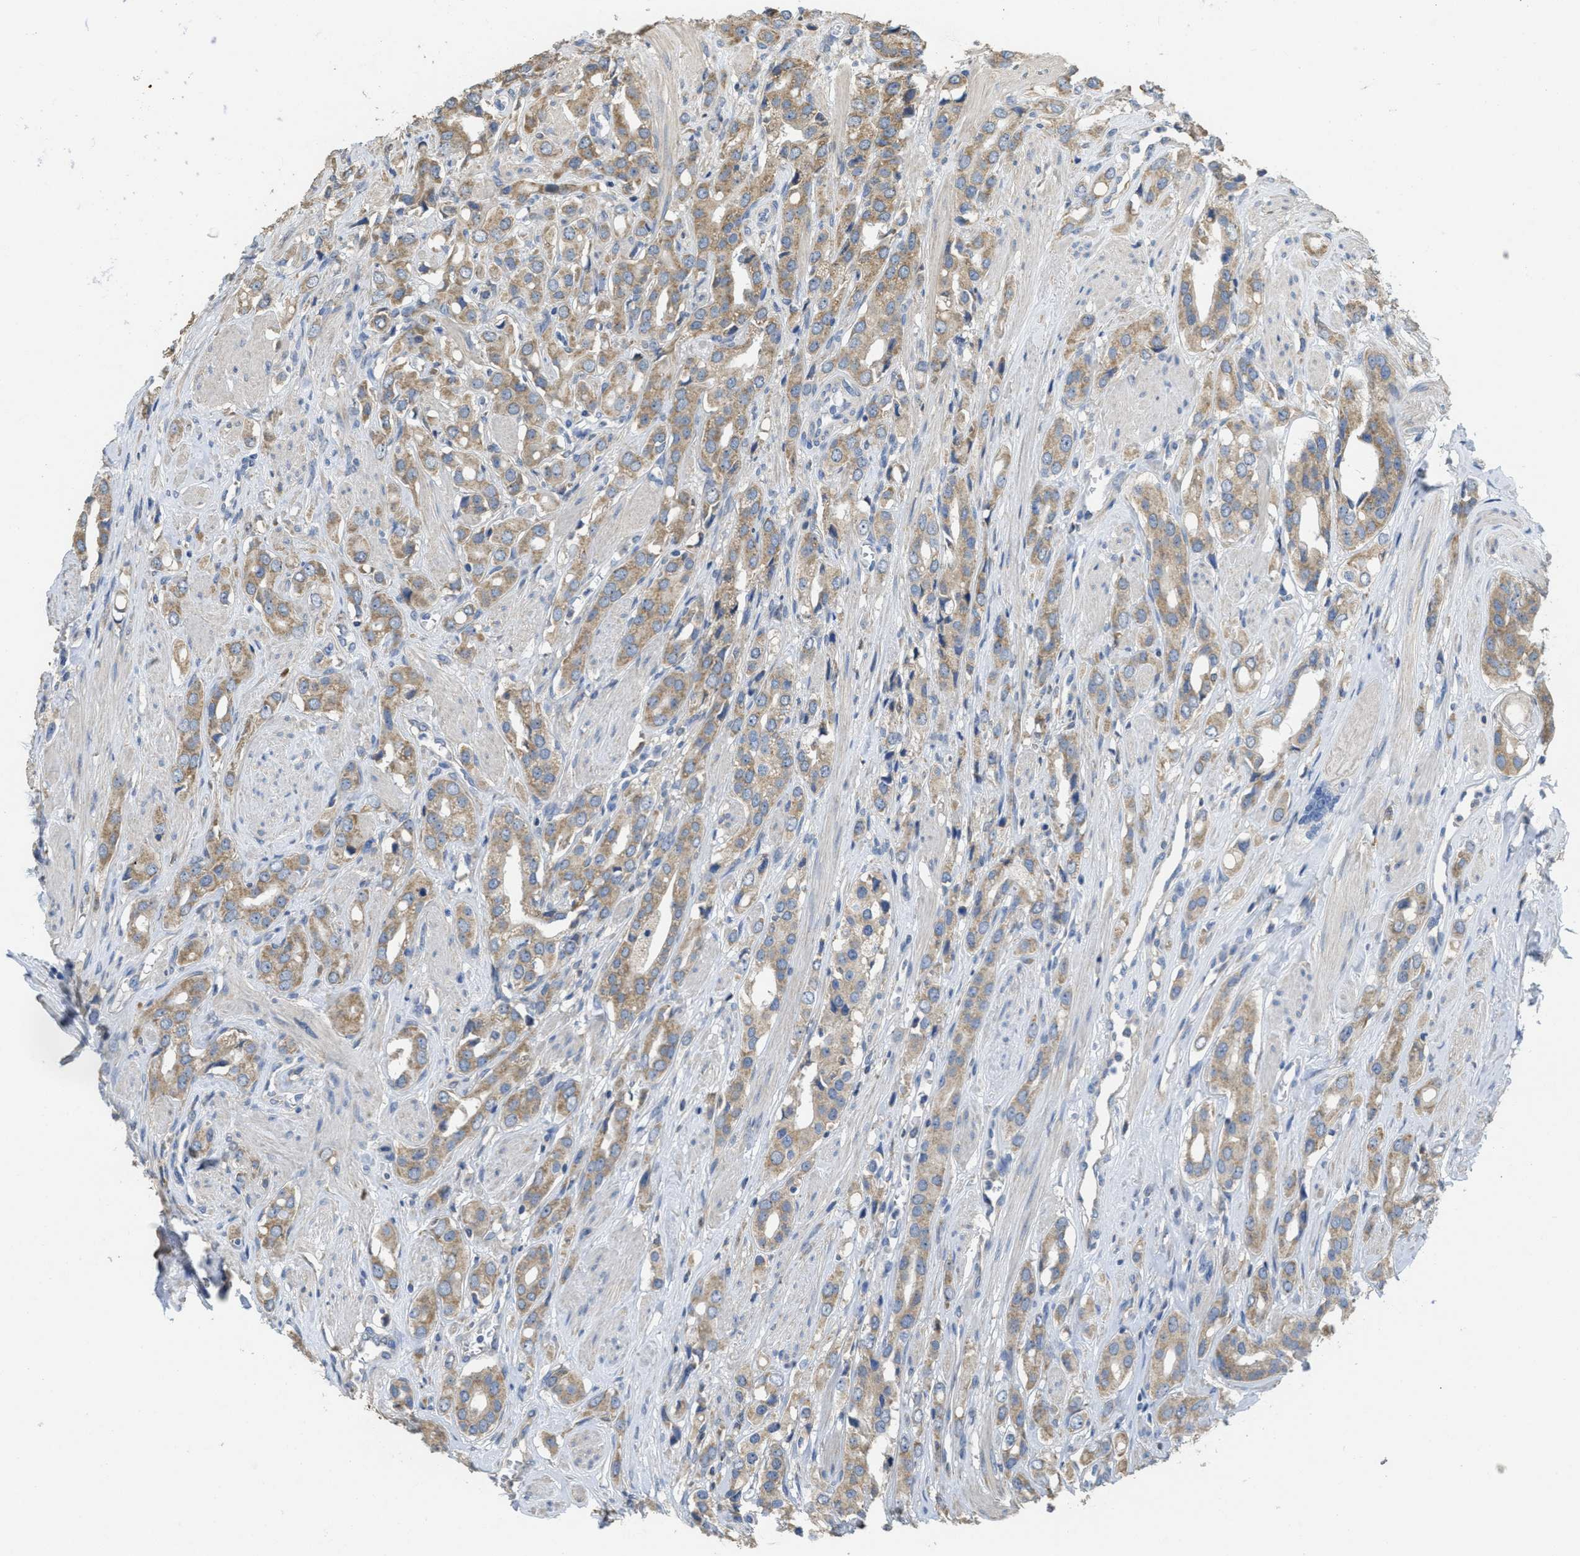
{"staining": {"intensity": "moderate", "quantity": ">75%", "location": "cytoplasmic/membranous"}, "tissue": "prostate cancer", "cell_type": "Tumor cells", "image_type": "cancer", "snomed": [{"axis": "morphology", "description": "Adenocarcinoma, High grade"}, {"axis": "topography", "description": "Prostate"}], "caption": "Moderate cytoplasmic/membranous staining is present in about >75% of tumor cells in adenocarcinoma (high-grade) (prostate). (brown staining indicates protein expression, while blue staining denotes nuclei).", "gene": "SFXN2", "patient": {"sex": "male", "age": 52}}